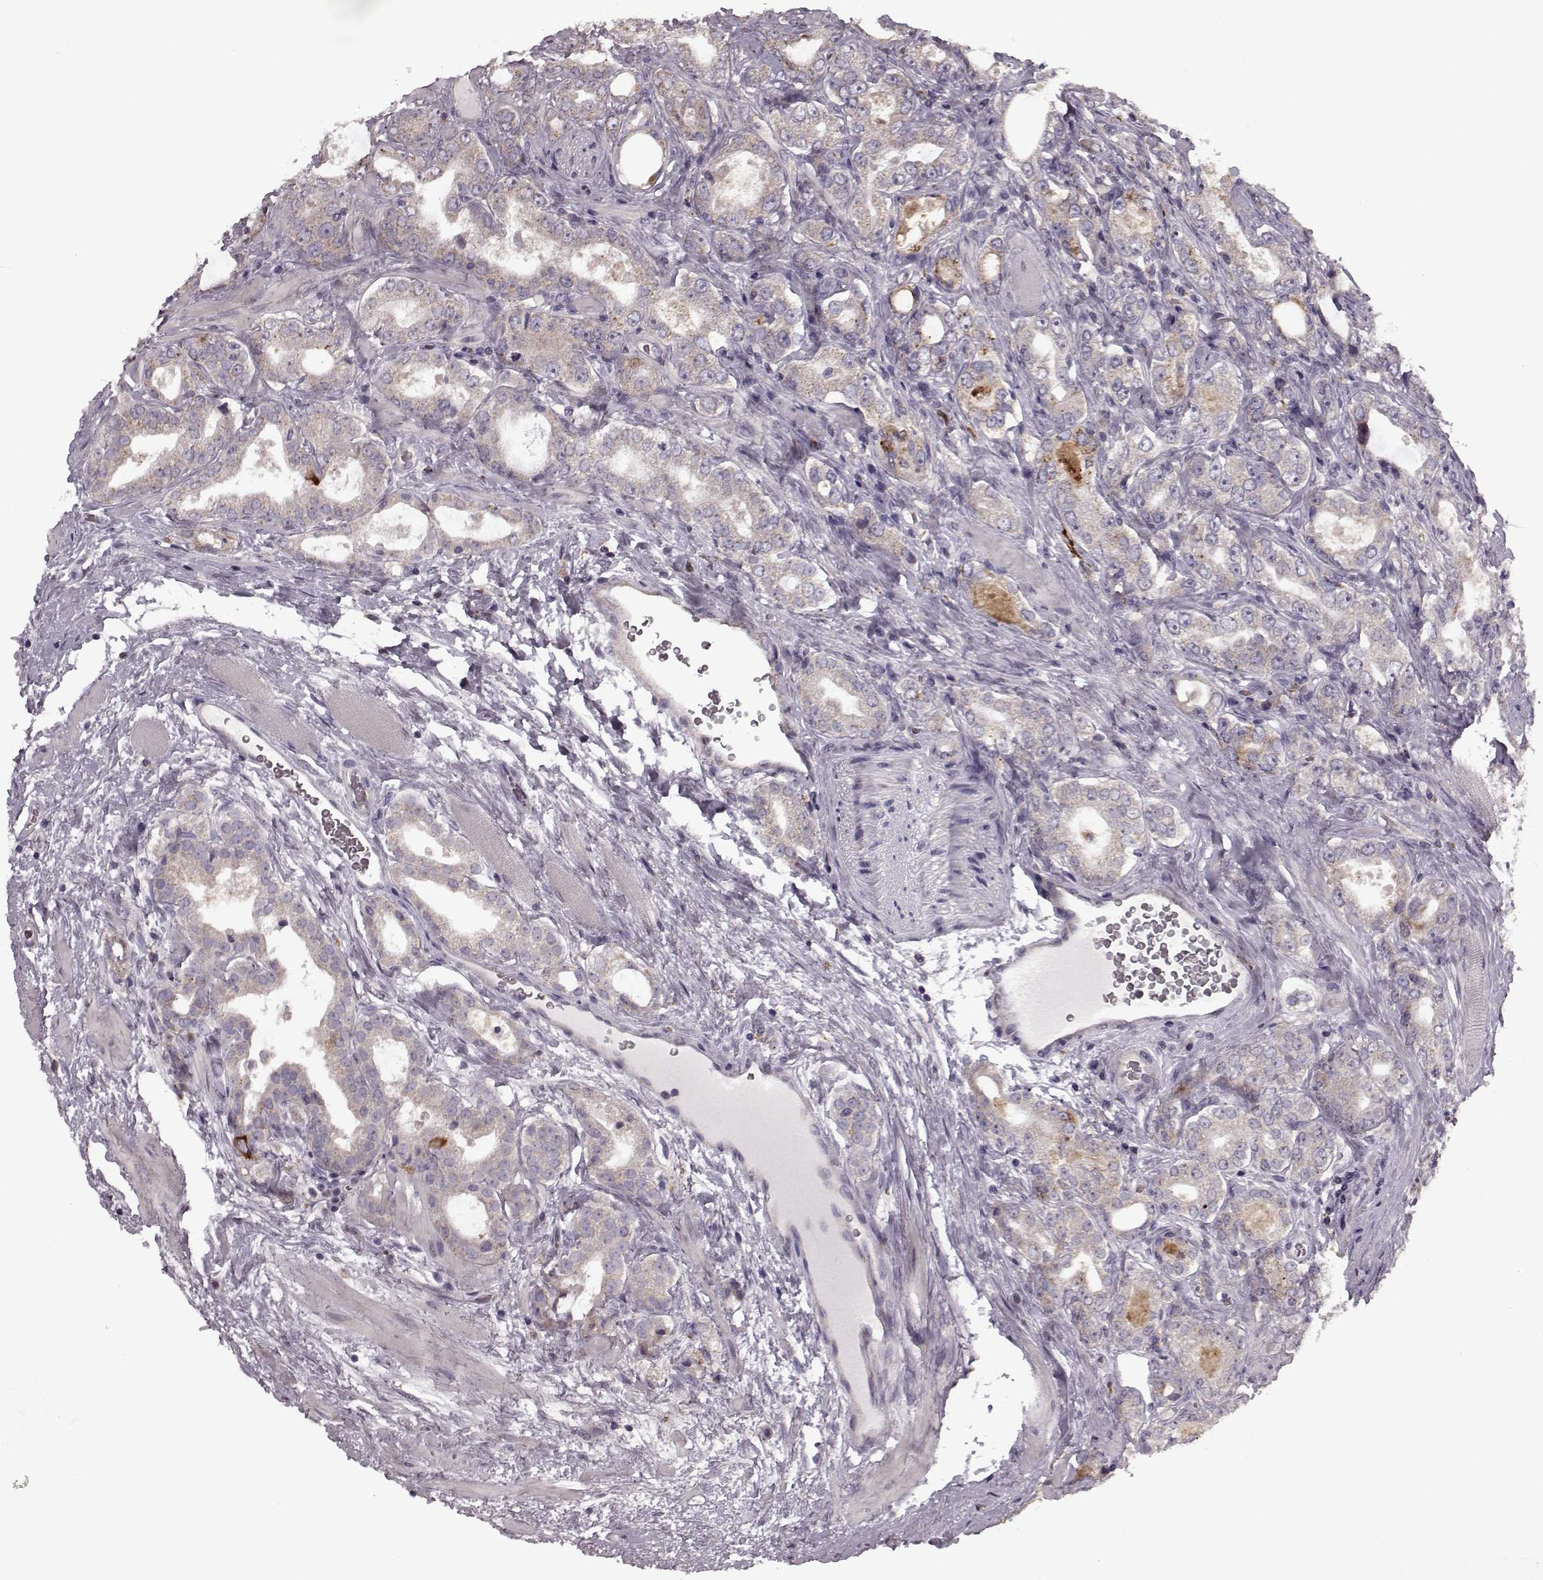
{"staining": {"intensity": "weak", "quantity": "<25%", "location": "cytoplasmic/membranous"}, "tissue": "prostate cancer", "cell_type": "Tumor cells", "image_type": "cancer", "snomed": [{"axis": "morphology", "description": "Adenocarcinoma, NOS"}, {"axis": "topography", "description": "Prostate"}], "caption": "A histopathology image of prostate adenocarcinoma stained for a protein demonstrates no brown staining in tumor cells. (DAB immunohistochemistry with hematoxylin counter stain).", "gene": "HMMR", "patient": {"sex": "male", "age": 64}}